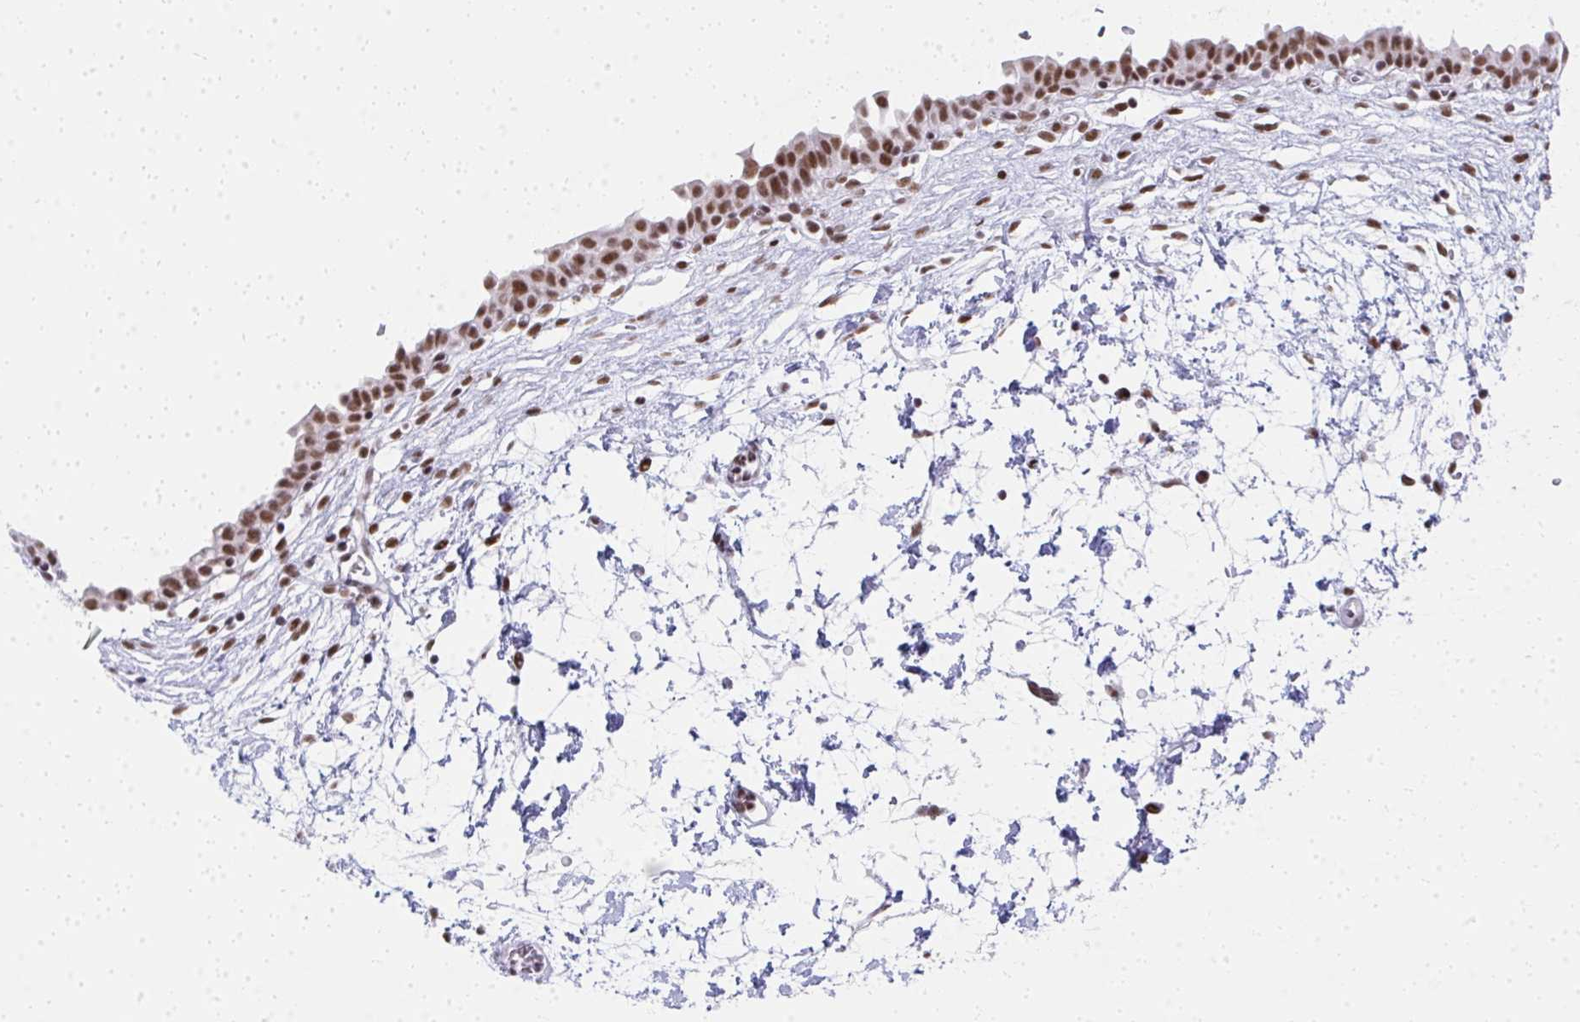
{"staining": {"intensity": "strong", "quantity": ">75%", "location": "nuclear"}, "tissue": "urinary bladder", "cell_type": "Urothelial cells", "image_type": "normal", "snomed": [{"axis": "morphology", "description": "Normal tissue, NOS"}, {"axis": "topography", "description": "Urinary bladder"}], "caption": "Urothelial cells display high levels of strong nuclear staining in about >75% of cells in normal human urinary bladder.", "gene": "CREBBP", "patient": {"sex": "male", "age": 37}}